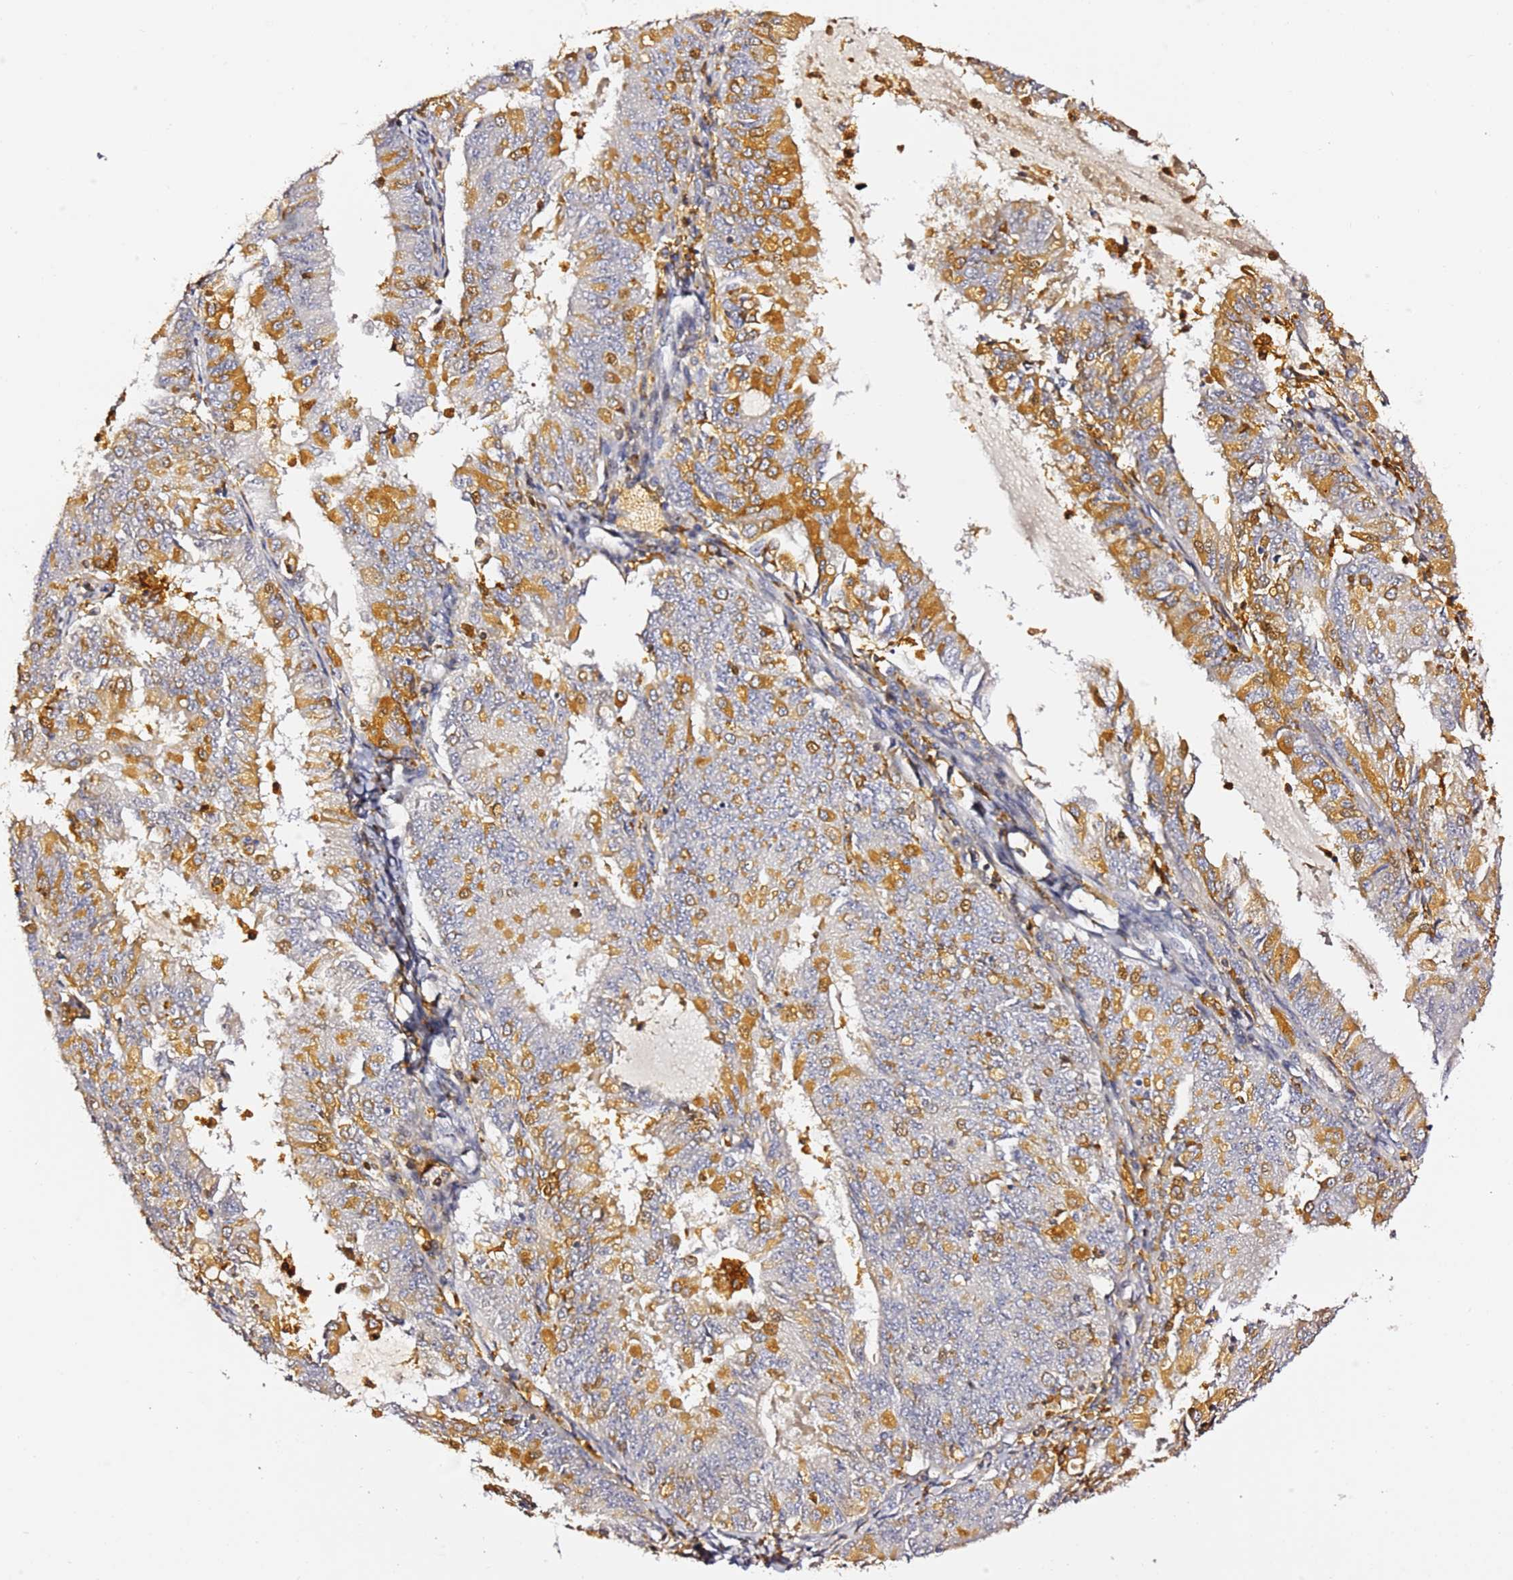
{"staining": {"intensity": "moderate", "quantity": "25%-75%", "location": "cytoplasmic/membranous"}, "tissue": "endometrial cancer", "cell_type": "Tumor cells", "image_type": "cancer", "snomed": [{"axis": "morphology", "description": "Adenocarcinoma, NOS"}, {"axis": "topography", "description": "Endometrium"}], "caption": "Endometrial adenocarcinoma was stained to show a protein in brown. There is medium levels of moderate cytoplasmic/membranous staining in approximately 25%-75% of tumor cells.", "gene": "IL4I1", "patient": {"sex": "female", "age": 57}}